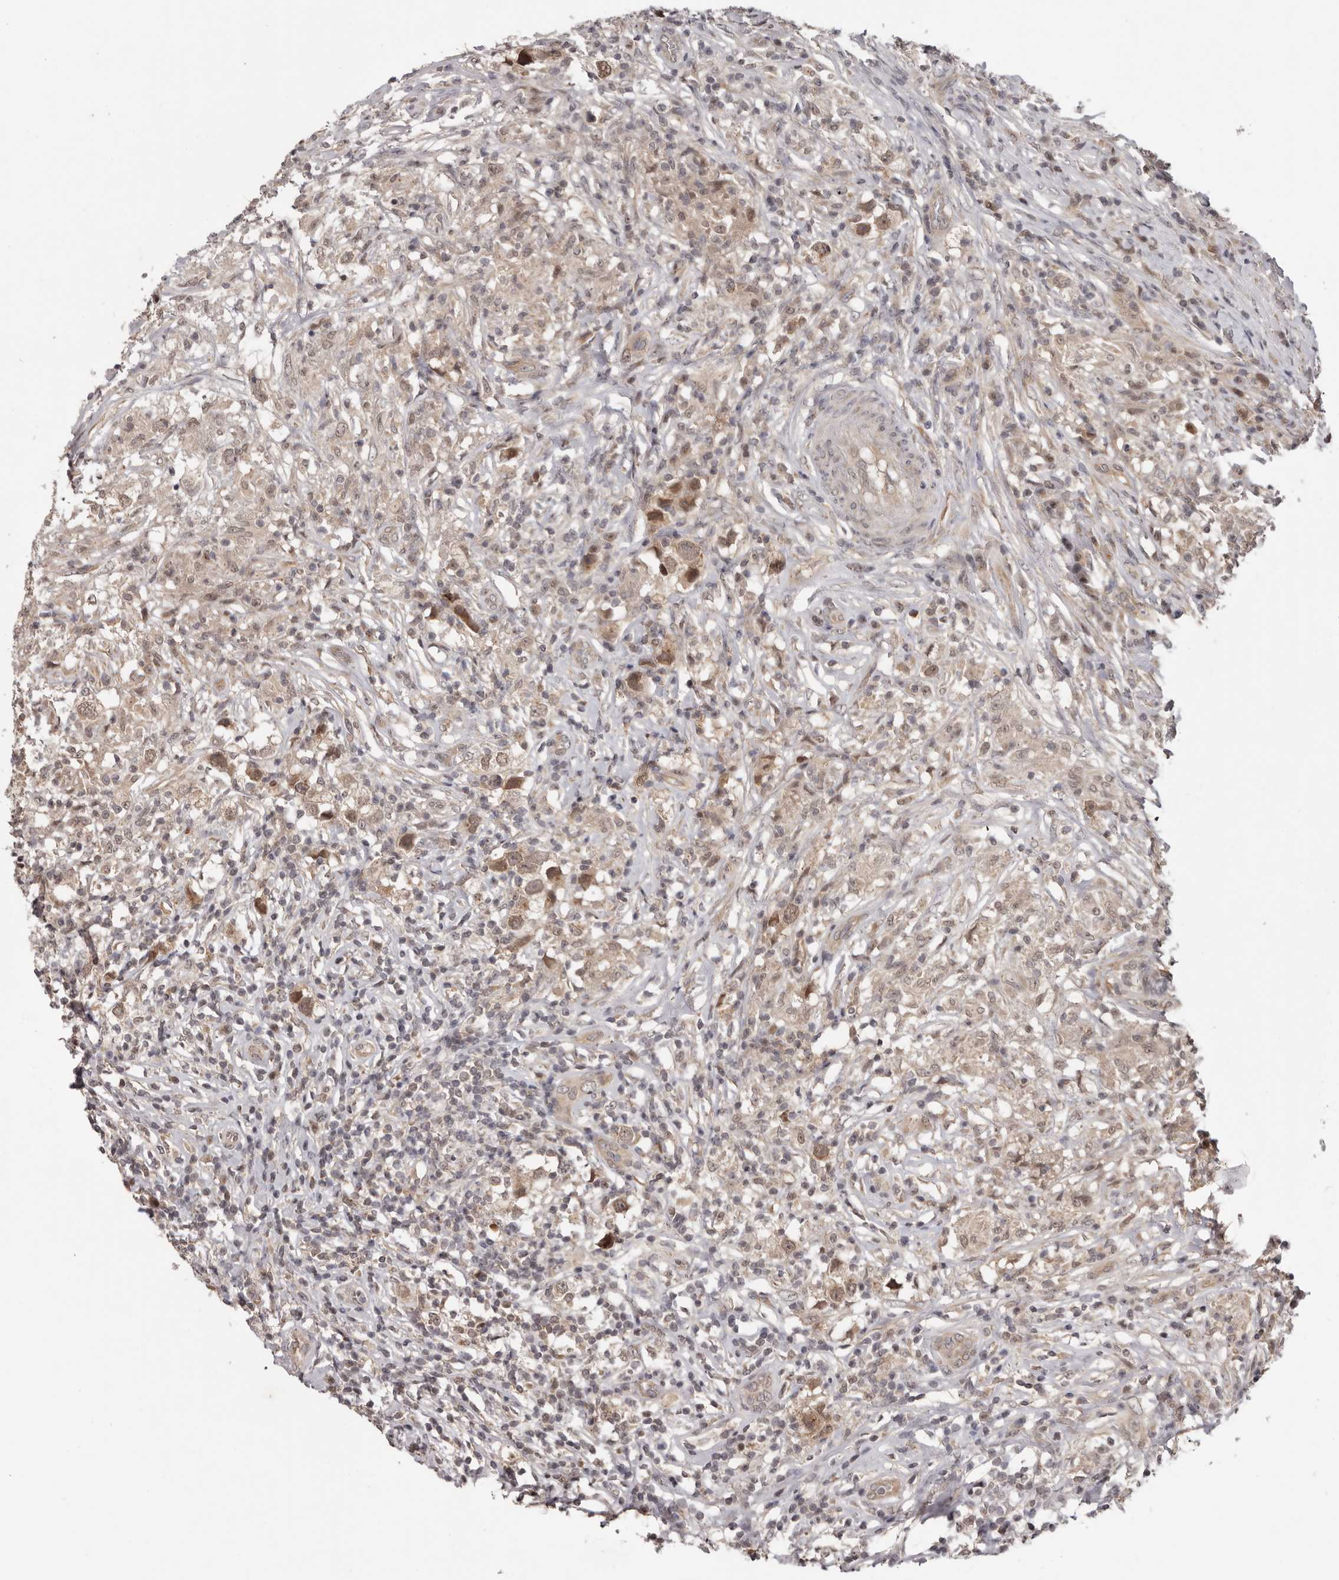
{"staining": {"intensity": "moderate", "quantity": ">75%", "location": "cytoplasmic/membranous,nuclear"}, "tissue": "testis cancer", "cell_type": "Tumor cells", "image_type": "cancer", "snomed": [{"axis": "morphology", "description": "Seminoma, NOS"}, {"axis": "topography", "description": "Testis"}], "caption": "IHC of testis seminoma exhibits medium levels of moderate cytoplasmic/membranous and nuclear staining in about >75% of tumor cells.", "gene": "TBX5", "patient": {"sex": "male", "age": 49}}